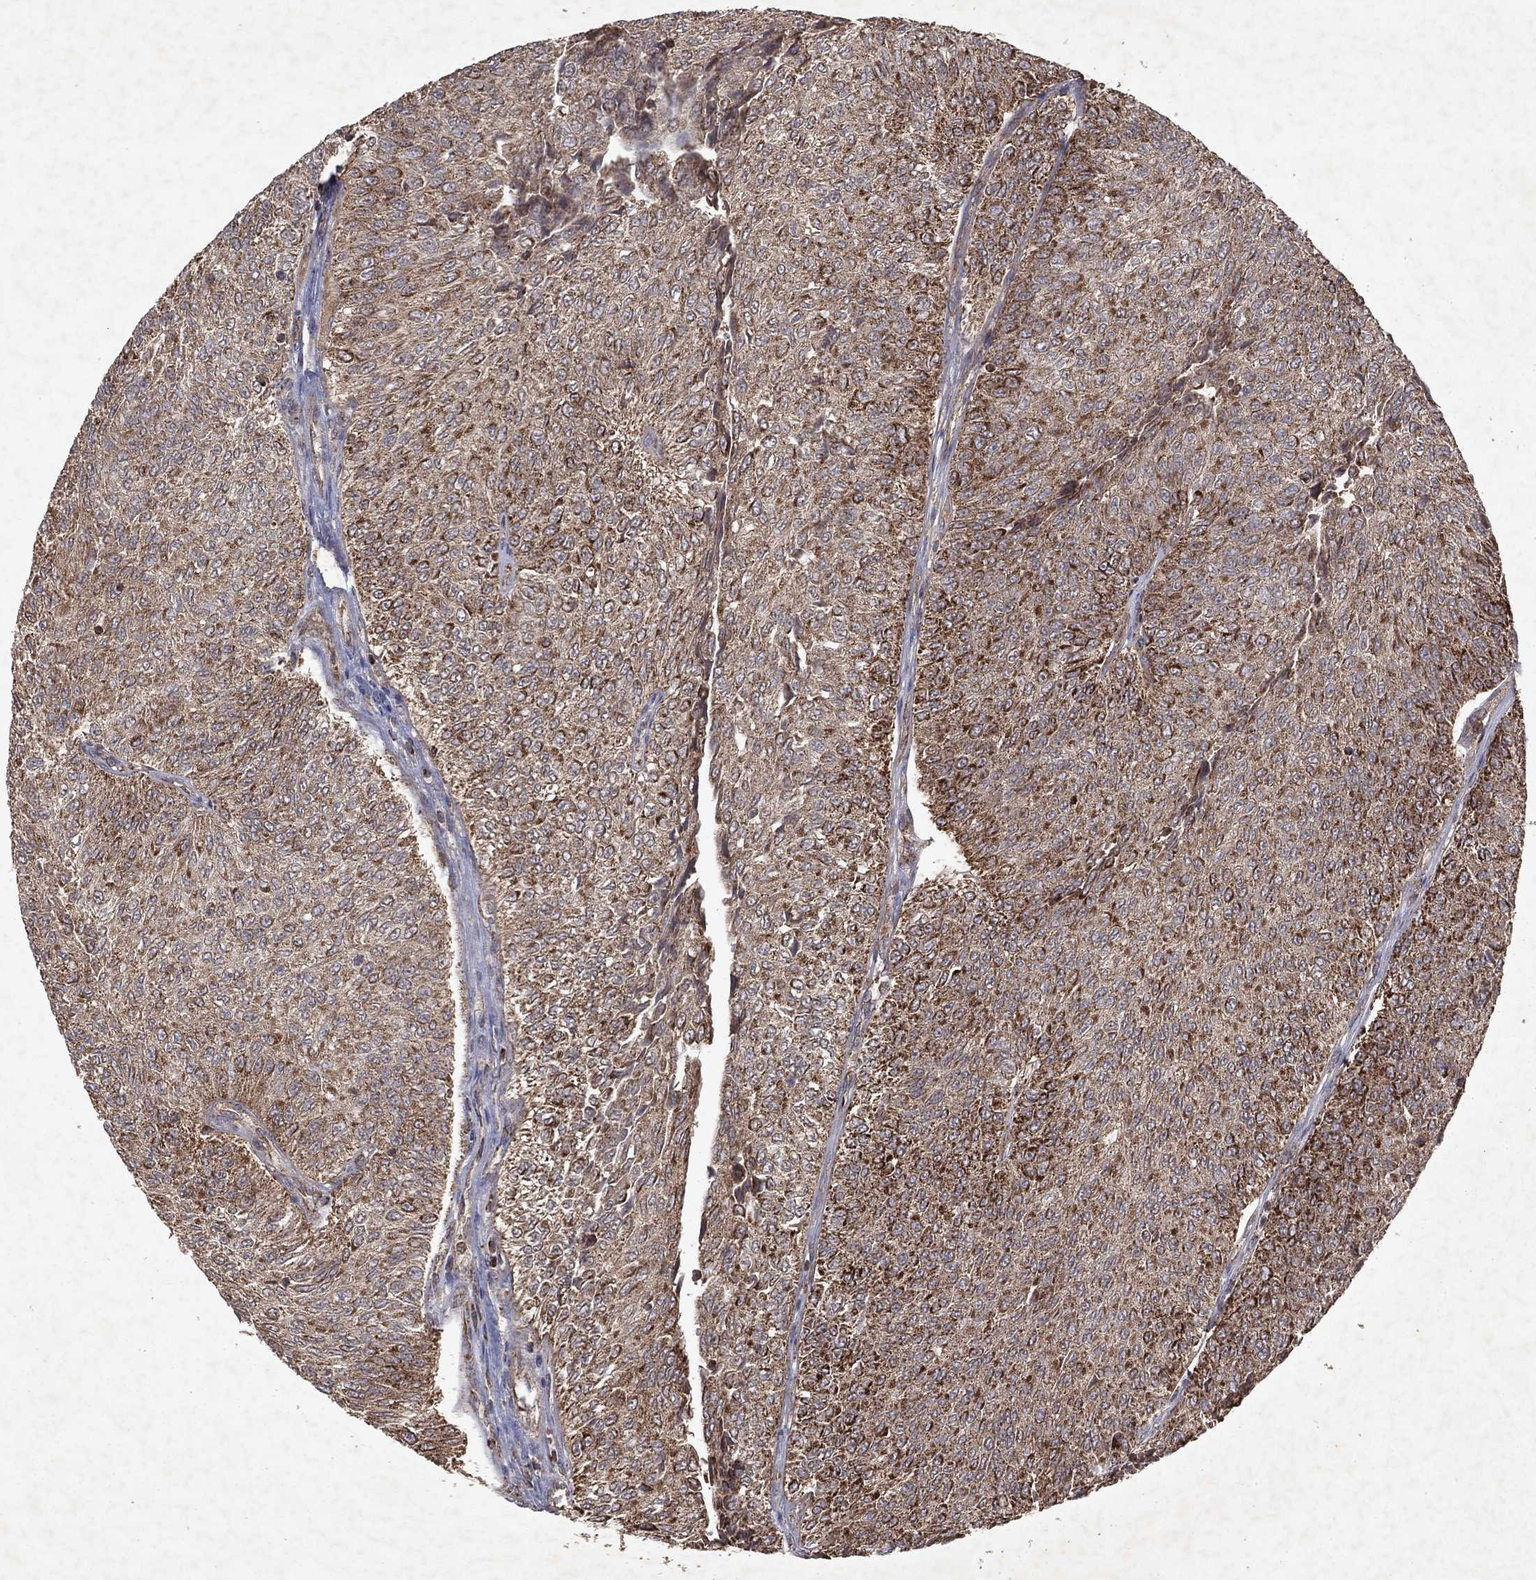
{"staining": {"intensity": "strong", "quantity": "<25%", "location": "cytoplasmic/membranous"}, "tissue": "urothelial cancer", "cell_type": "Tumor cells", "image_type": "cancer", "snomed": [{"axis": "morphology", "description": "Urothelial carcinoma, Low grade"}, {"axis": "topography", "description": "Urinary bladder"}], "caption": "Urothelial cancer stained with a protein marker reveals strong staining in tumor cells.", "gene": "PYROXD2", "patient": {"sex": "male", "age": 78}}